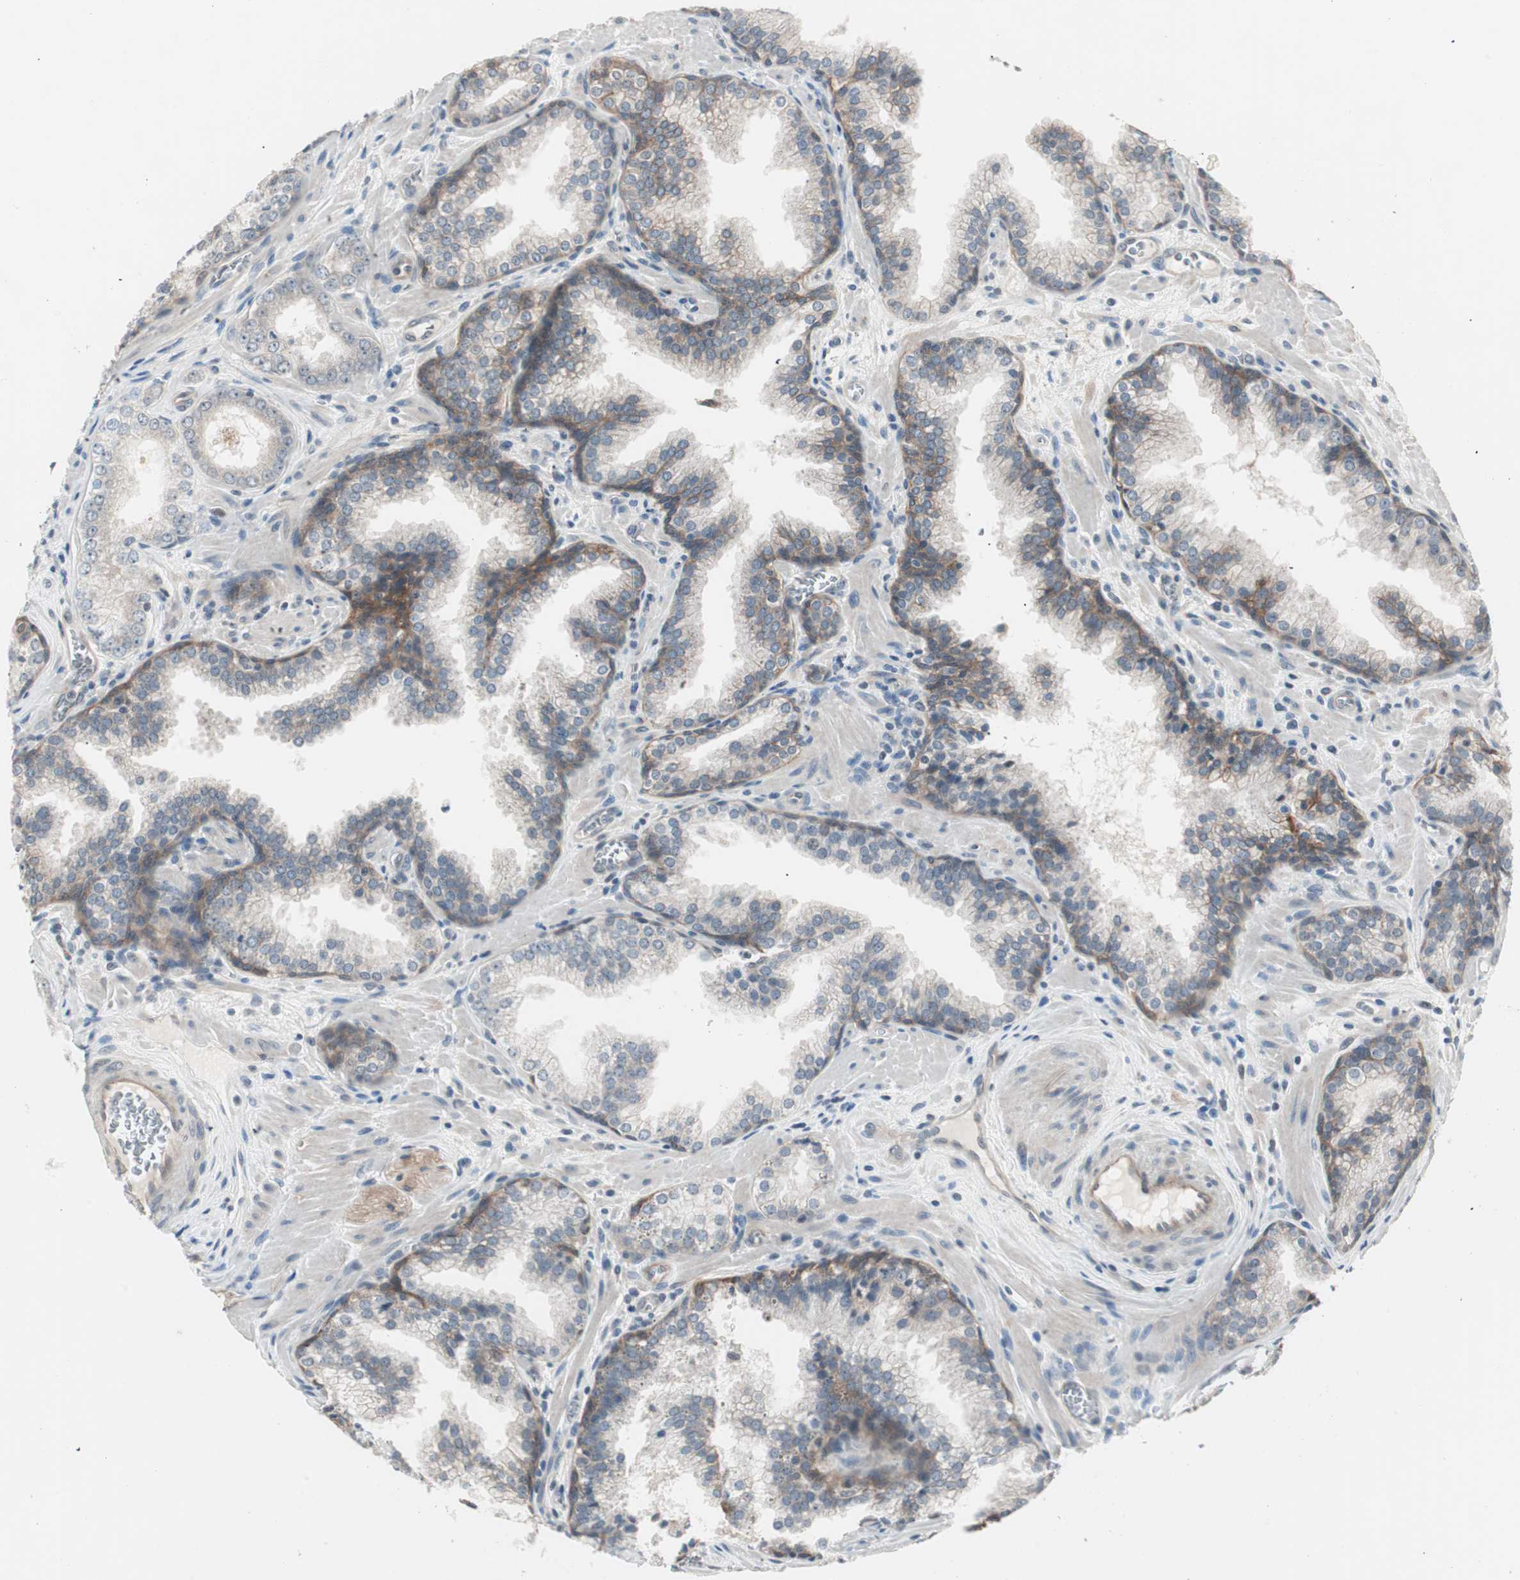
{"staining": {"intensity": "negative", "quantity": "none", "location": "none"}, "tissue": "prostate cancer", "cell_type": "Tumor cells", "image_type": "cancer", "snomed": [{"axis": "morphology", "description": "Adenocarcinoma, Low grade"}, {"axis": "topography", "description": "Prostate"}], "caption": "DAB (3,3'-diaminobenzidine) immunohistochemical staining of prostate adenocarcinoma (low-grade) shows no significant positivity in tumor cells. (DAB (3,3'-diaminobenzidine) immunohistochemistry (IHC) visualized using brightfield microscopy, high magnification).", "gene": "ITGB4", "patient": {"sex": "male", "age": 60}}